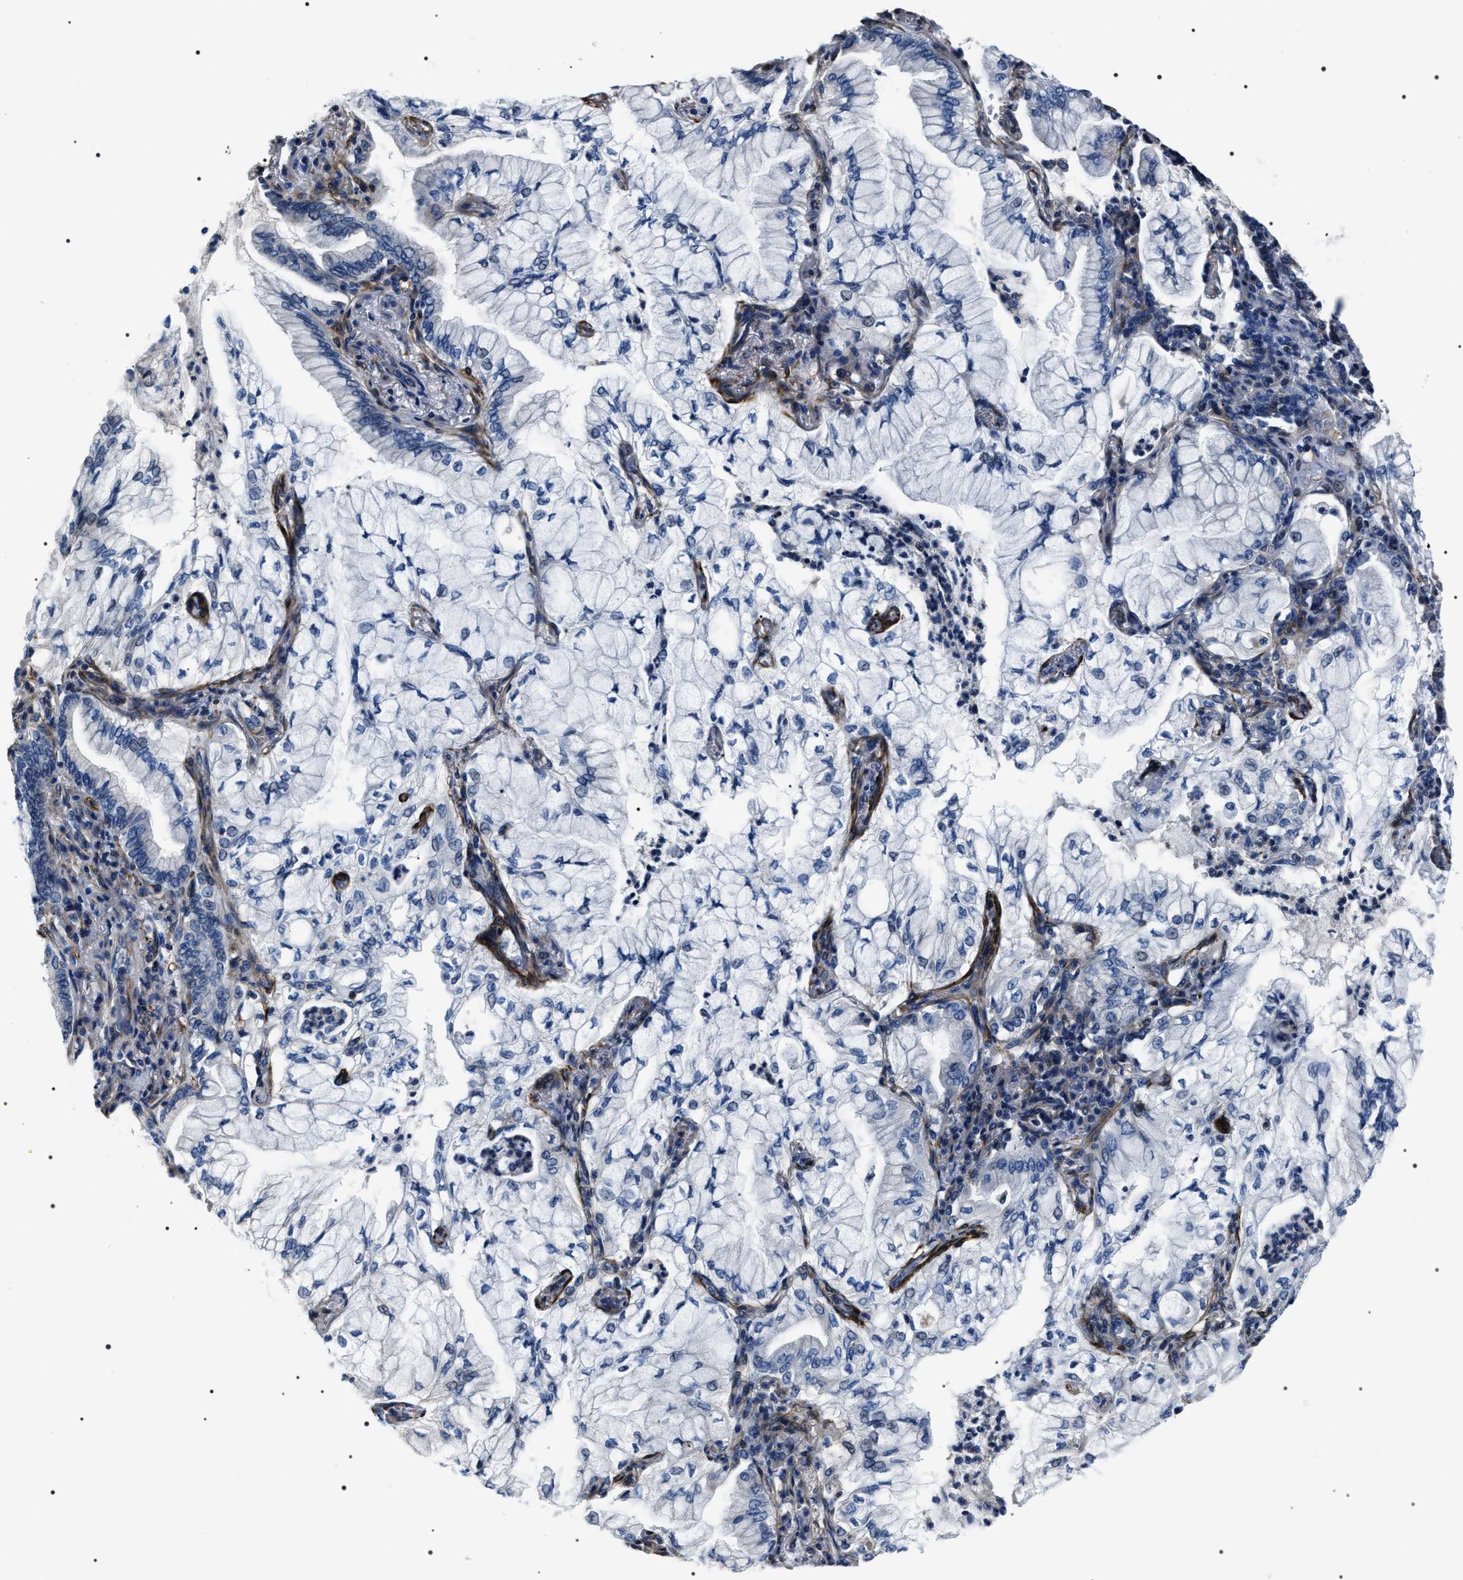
{"staining": {"intensity": "negative", "quantity": "none", "location": "none"}, "tissue": "lung cancer", "cell_type": "Tumor cells", "image_type": "cancer", "snomed": [{"axis": "morphology", "description": "Adenocarcinoma, NOS"}, {"axis": "topography", "description": "Lung"}], "caption": "There is no significant staining in tumor cells of lung cancer. (Stains: DAB (3,3'-diaminobenzidine) IHC with hematoxylin counter stain, Microscopy: brightfield microscopy at high magnification).", "gene": "BAG2", "patient": {"sex": "female", "age": 70}}